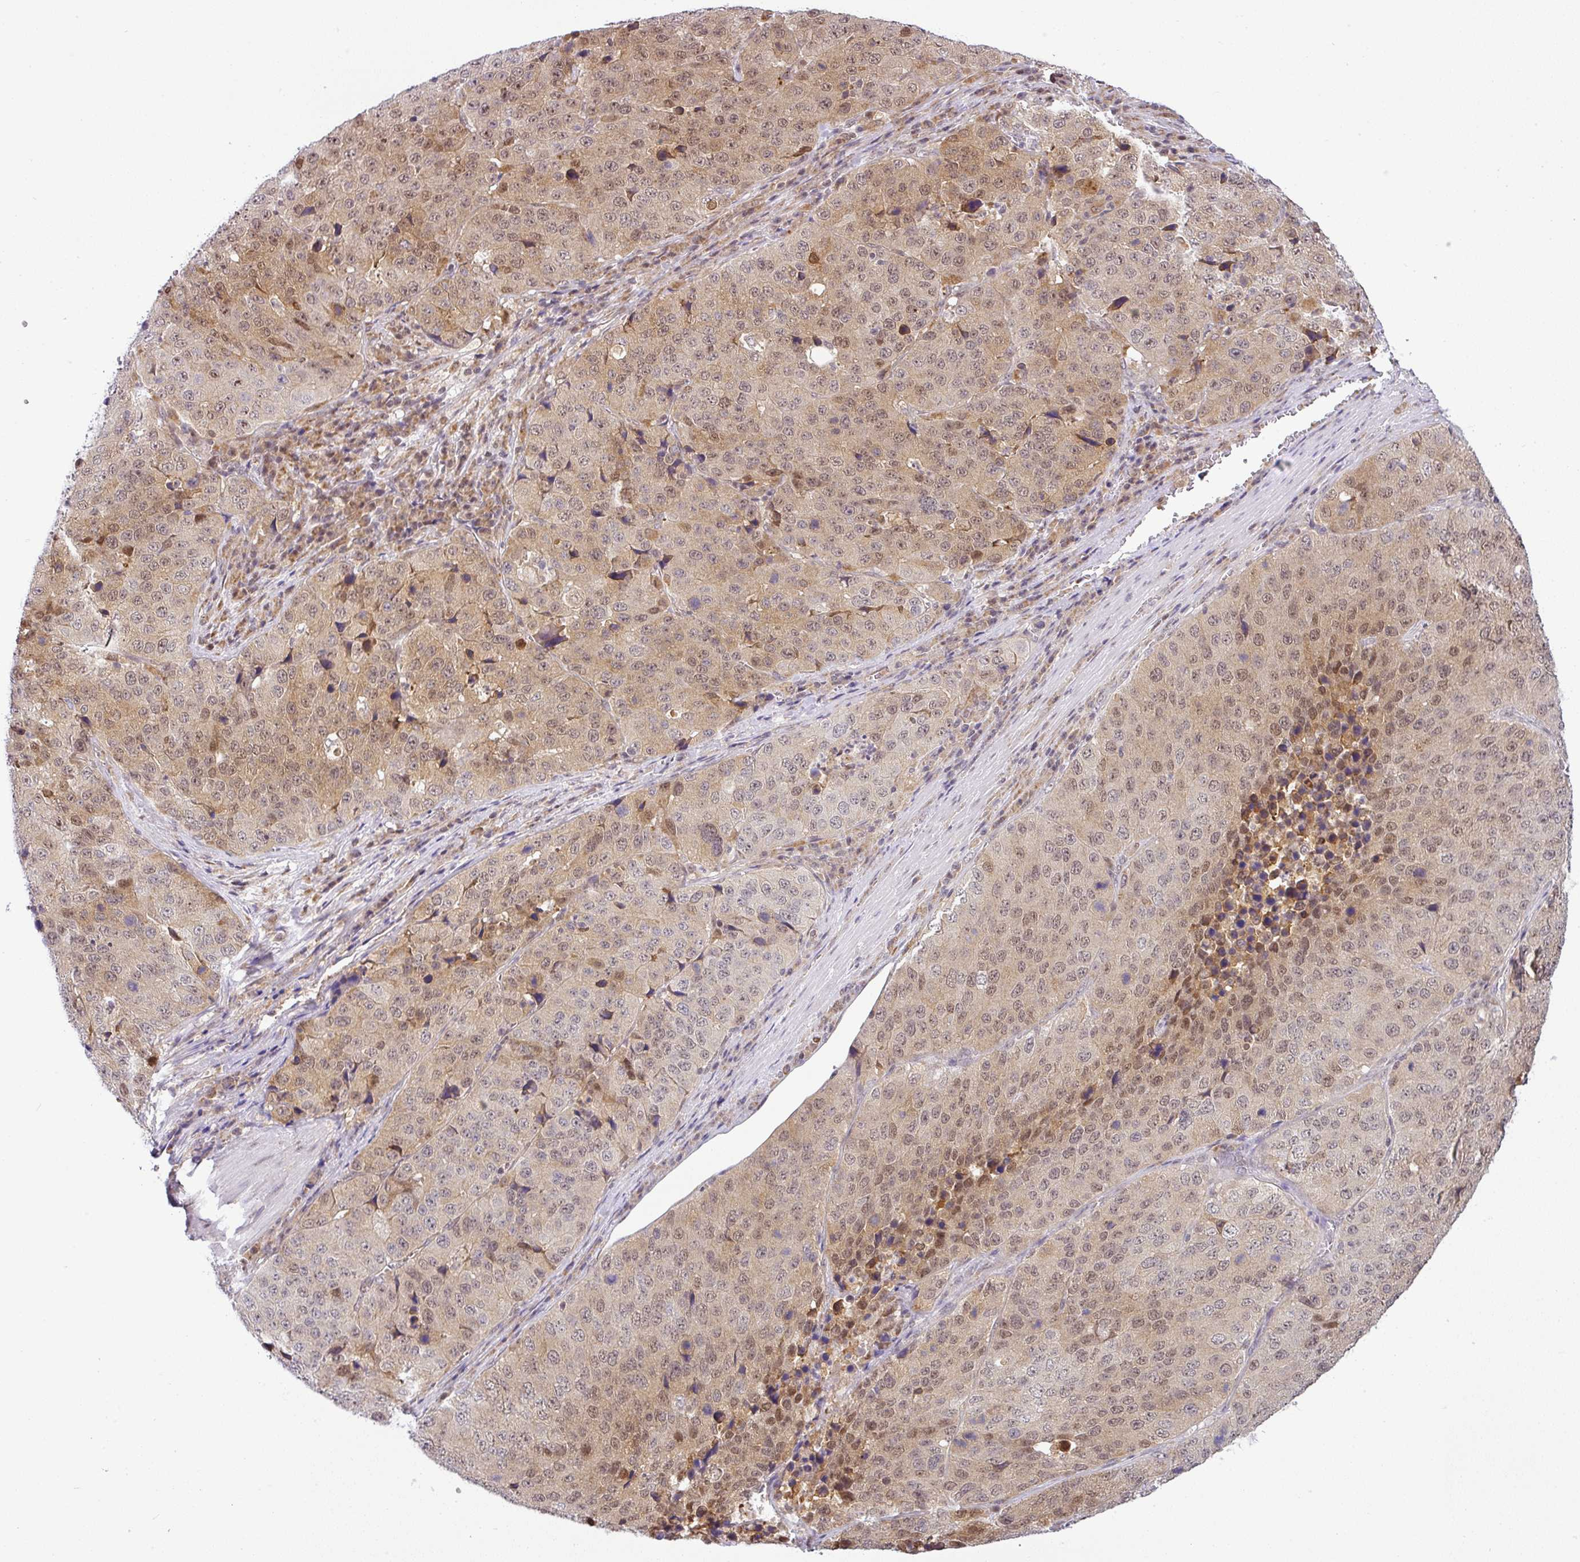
{"staining": {"intensity": "weak", "quantity": ">75%", "location": "cytoplasmic/membranous,nuclear"}, "tissue": "stomach cancer", "cell_type": "Tumor cells", "image_type": "cancer", "snomed": [{"axis": "morphology", "description": "Adenocarcinoma, NOS"}, {"axis": "topography", "description": "Stomach"}], "caption": "Protein staining displays weak cytoplasmic/membranous and nuclear expression in about >75% of tumor cells in stomach cancer.", "gene": "NDUFB2", "patient": {"sex": "male", "age": 71}}